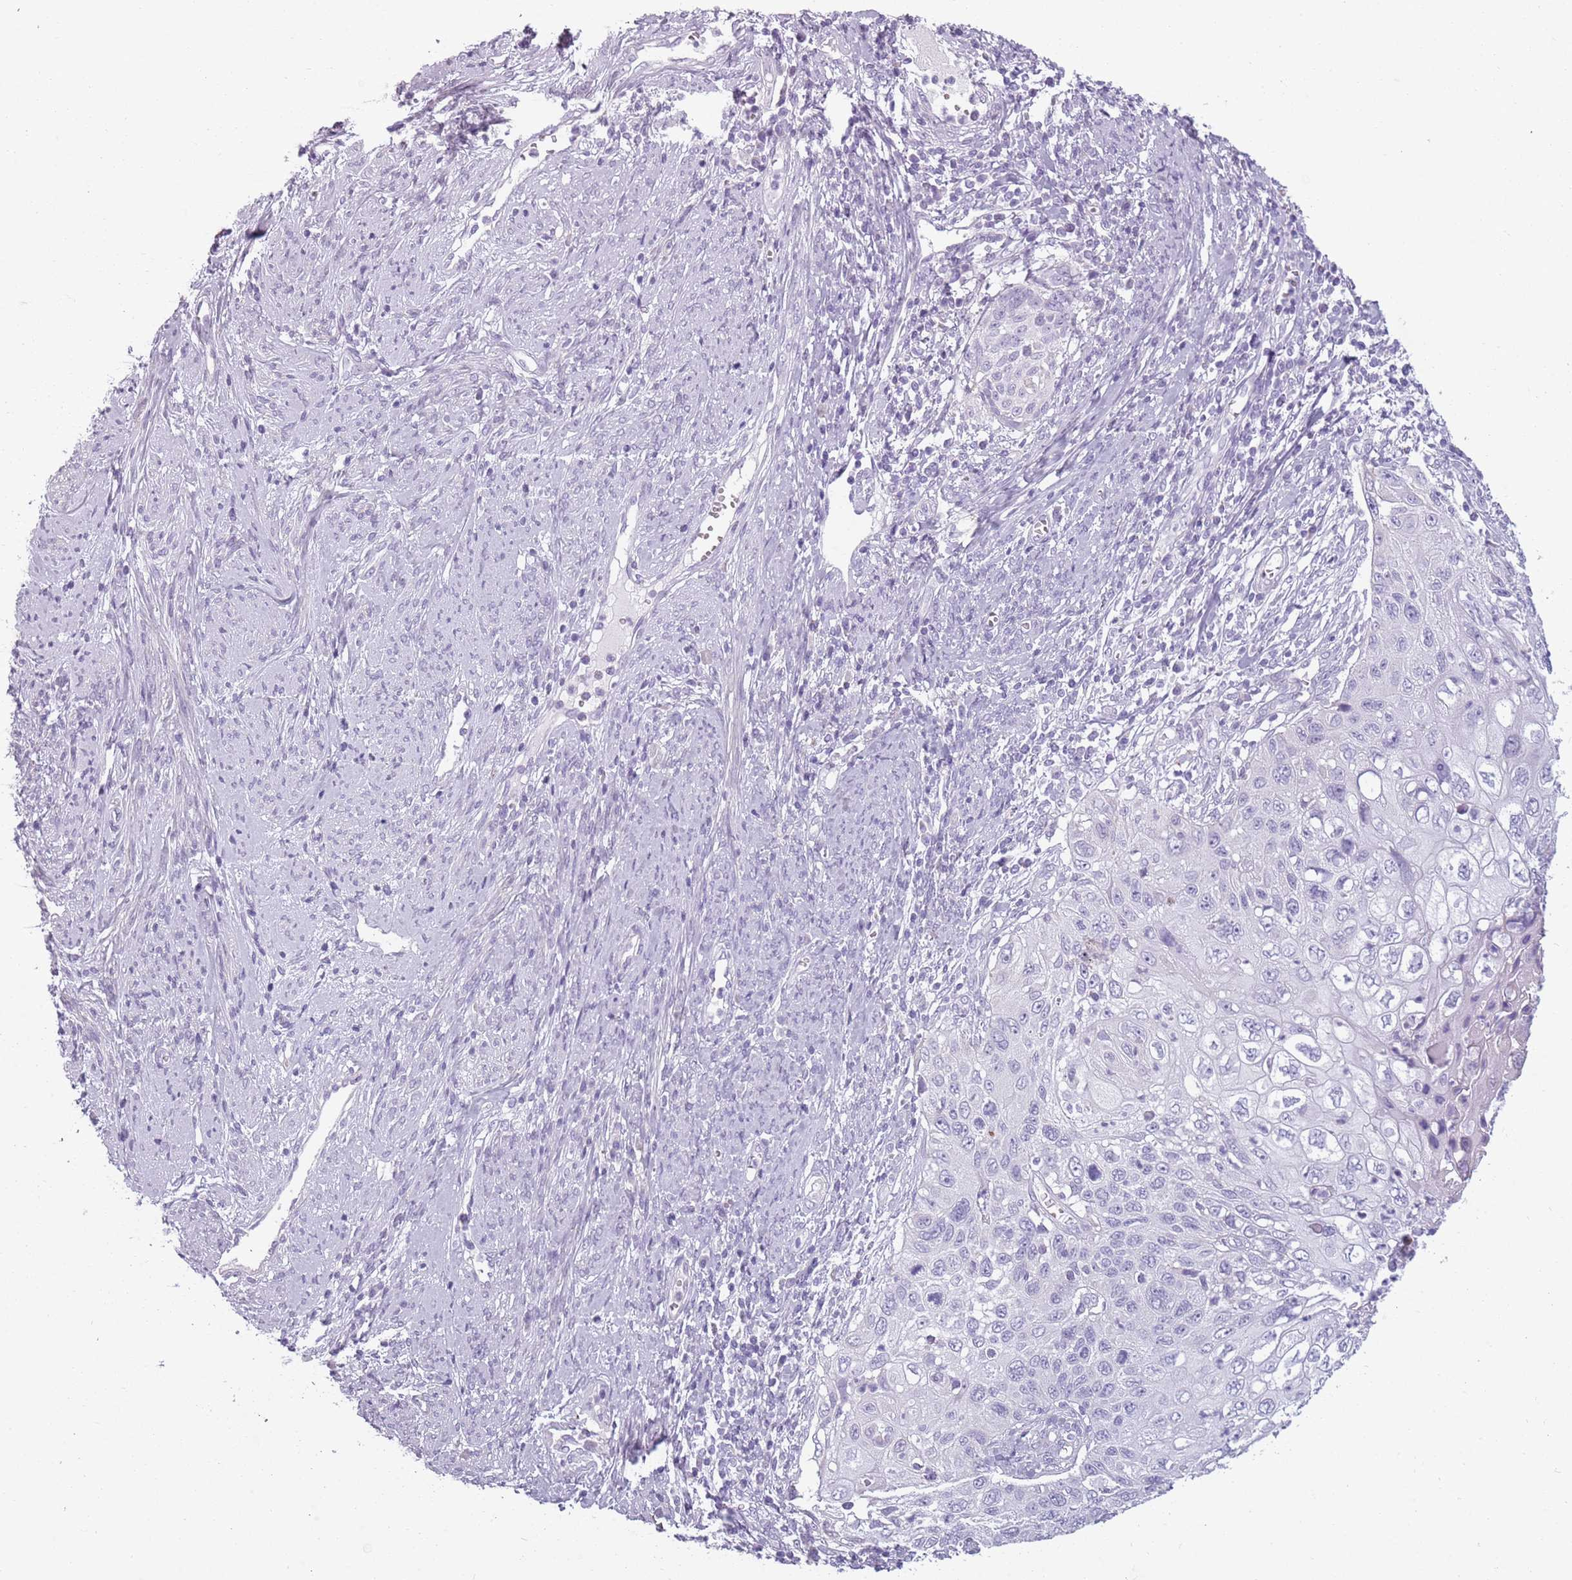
{"staining": {"intensity": "negative", "quantity": "none", "location": "none"}, "tissue": "cervical cancer", "cell_type": "Tumor cells", "image_type": "cancer", "snomed": [{"axis": "morphology", "description": "Squamous cell carcinoma, NOS"}, {"axis": "topography", "description": "Cervix"}], "caption": "The micrograph shows no significant positivity in tumor cells of squamous cell carcinoma (cervical). (DAB (3,3'-diaminobenzidine) IHC with hematoxylin counter stain).", "gene": "MEGF8", "patient": {"sex": "female", "age": 70}}